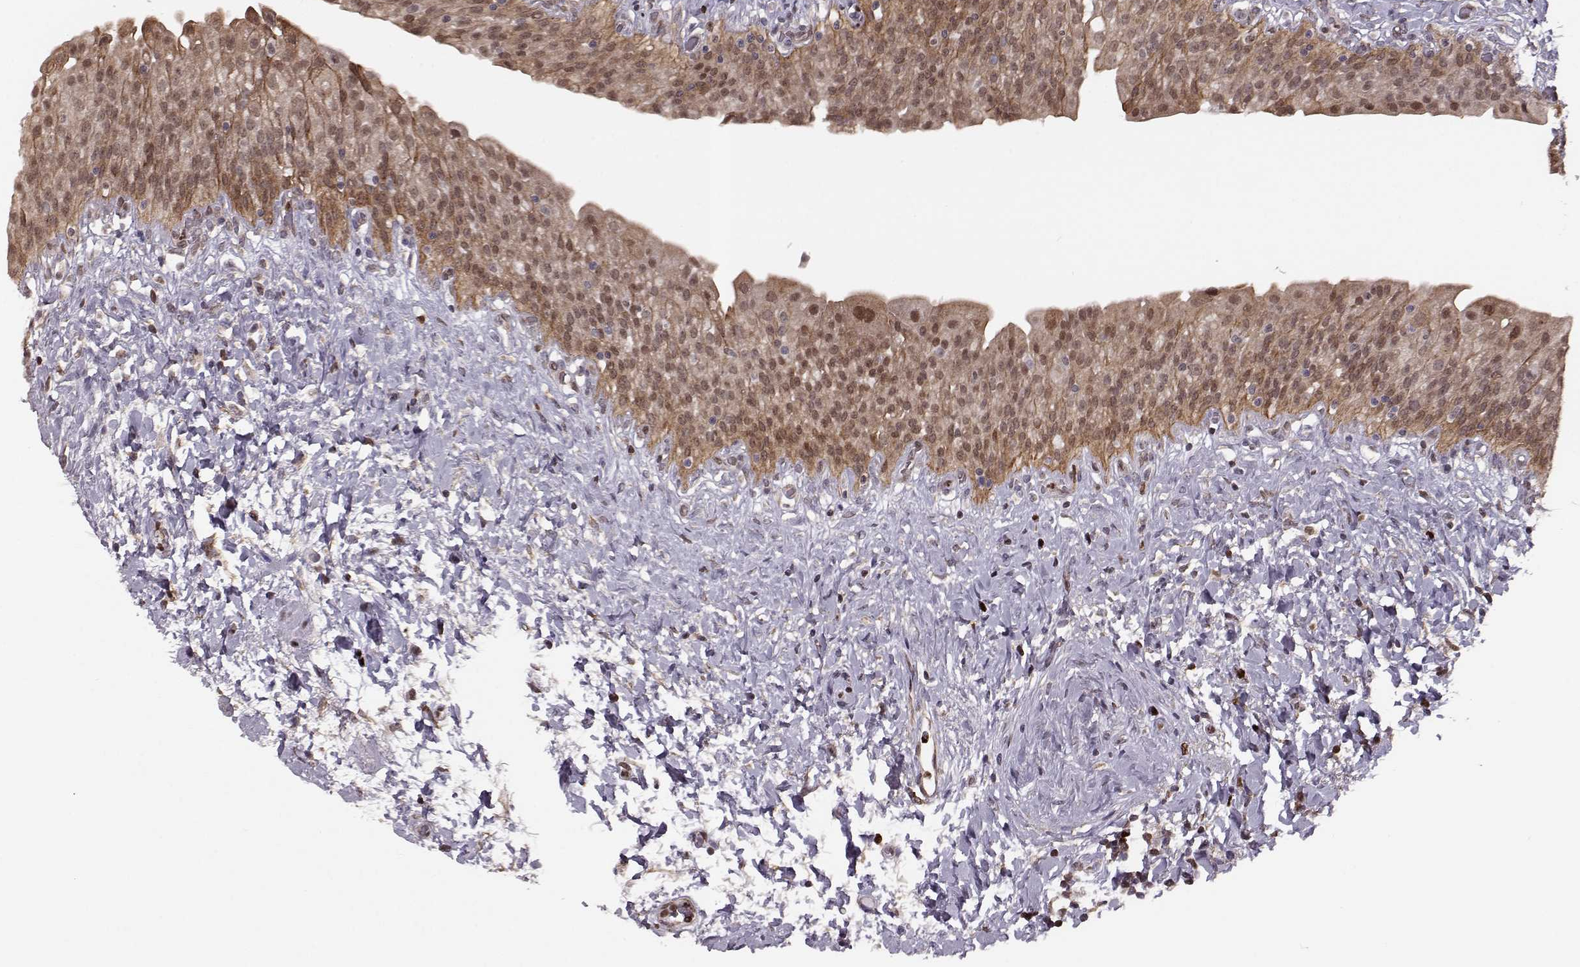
{"staining": {"intensity": "moderate", "quantity": "25%-75%", "location": "cytoplasmic/membranous,nuclear"}, "tissue": "urinary bladder", "cell_type": "Urothelial cells", "image_type": "normal", "snomed": [{"axis": "morphology", "description": "Normal tissue, NOS"}, {"axis": "morphology", "description": "Inflammation, NOS"}, {"axis": "topography", "description": "Urinary bladder"}], "caption": "Immunohistochemistry (IHC) of normal urinary bladder shows medium levels of moderate cytoplasmic/membranous,nuclear positivity in about 25%-75% of urothelial cells.", "gene": "KLF6", "patient": {"sex": "male", "age": 64}}